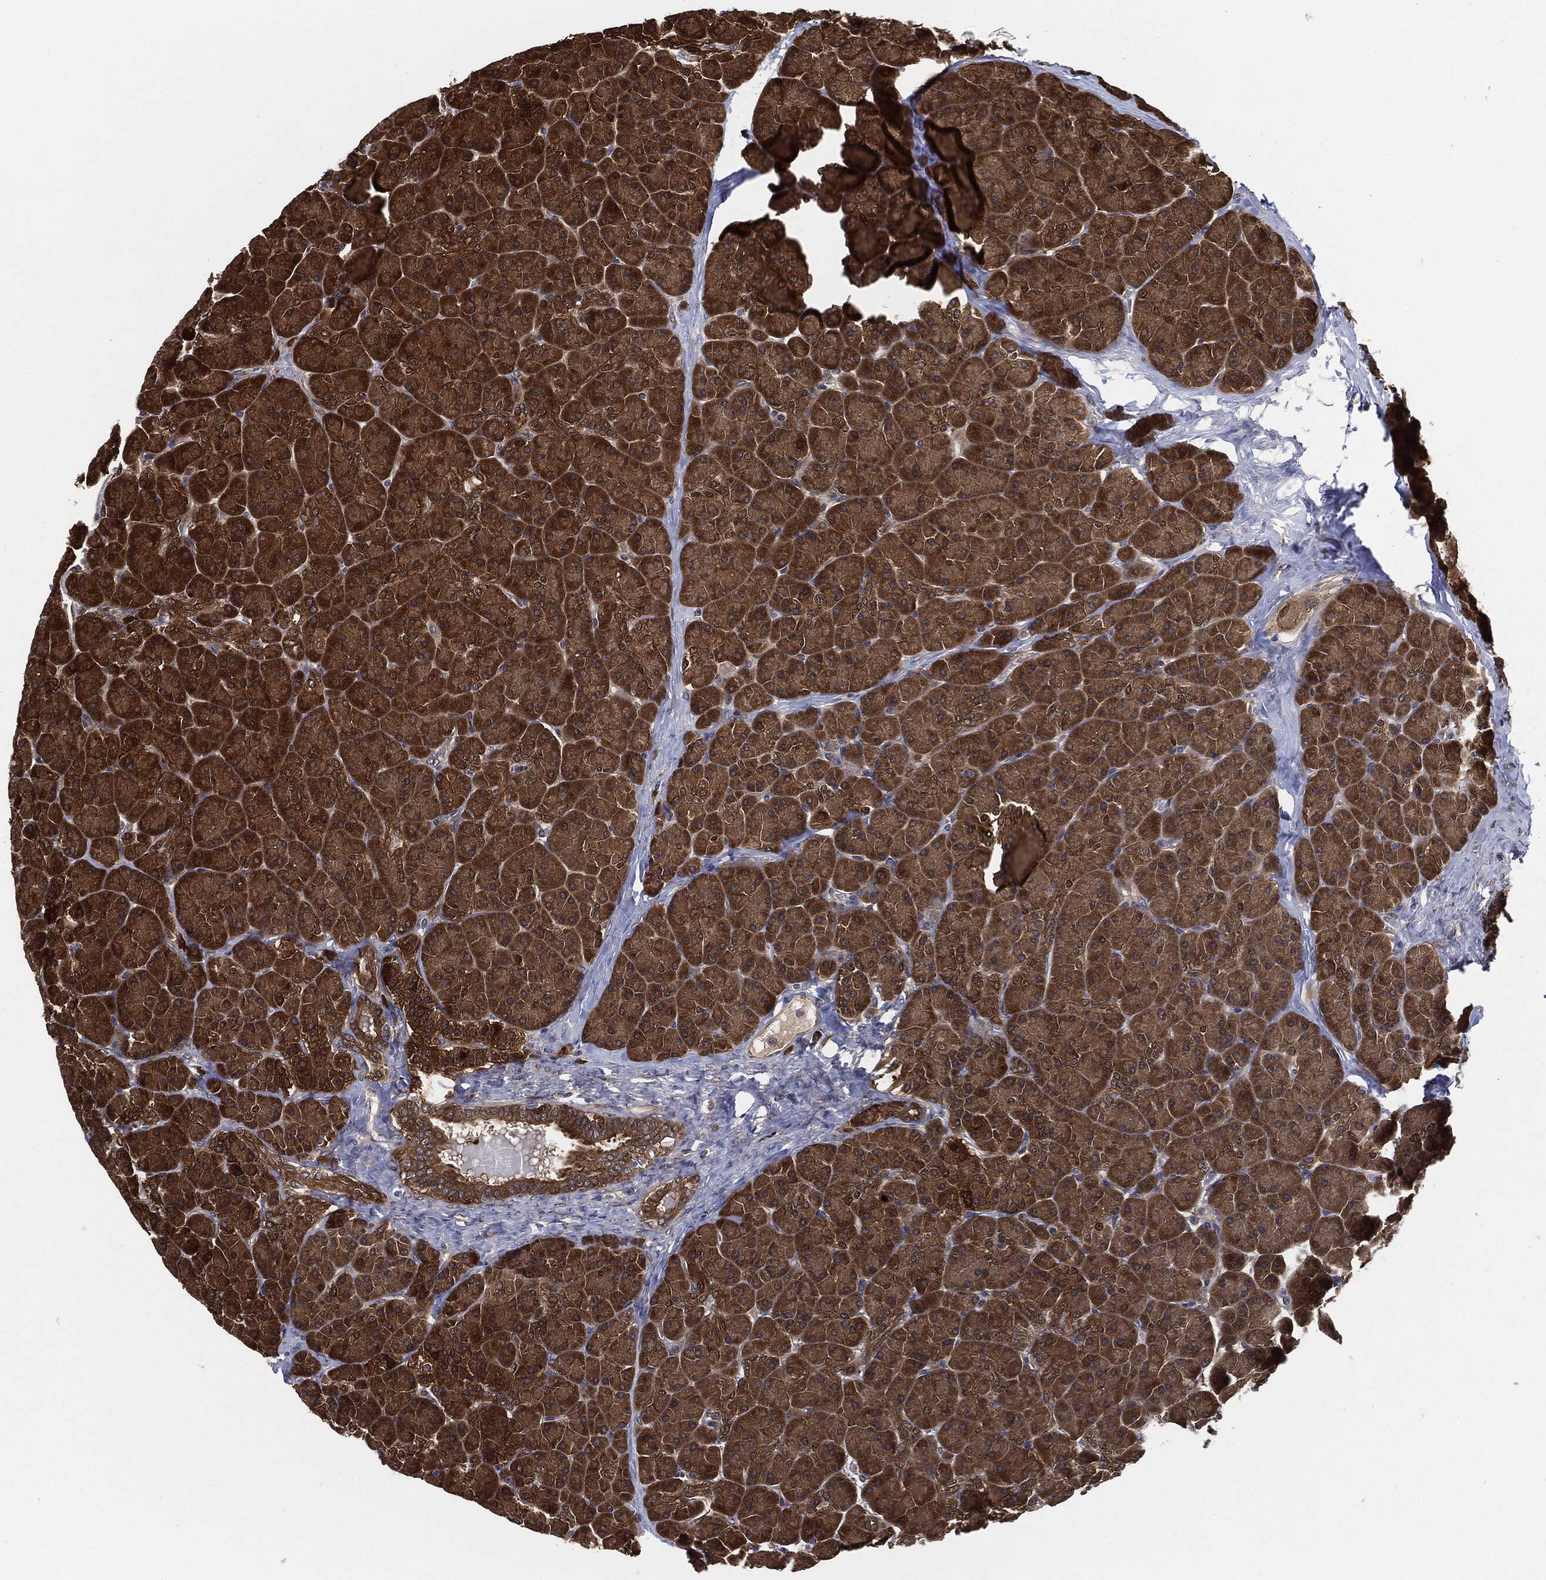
{"staining": {"intensity": "strong", "quantity": ">75%", "location": "cytoplasmic/membranous"}, "tissue": "pancreas", "cell_type": "Exocrine glandular cells", "image_type": "normal", "snomed": [{"axis": "morphology", "description": "Normal tissue, NOS"}, {"axis": "topography", "description": "Pancreas"}], "caption": "IHC of unremarkable pancreas demonstrates high levels of strong cytoplasmic/membranous positivity in about >75% of exocrine glandular cells. (IHC, brightfield microscopy, high magnification).", "gene": "PRDX2", "patient": {"sex": "female", "age": 44}}